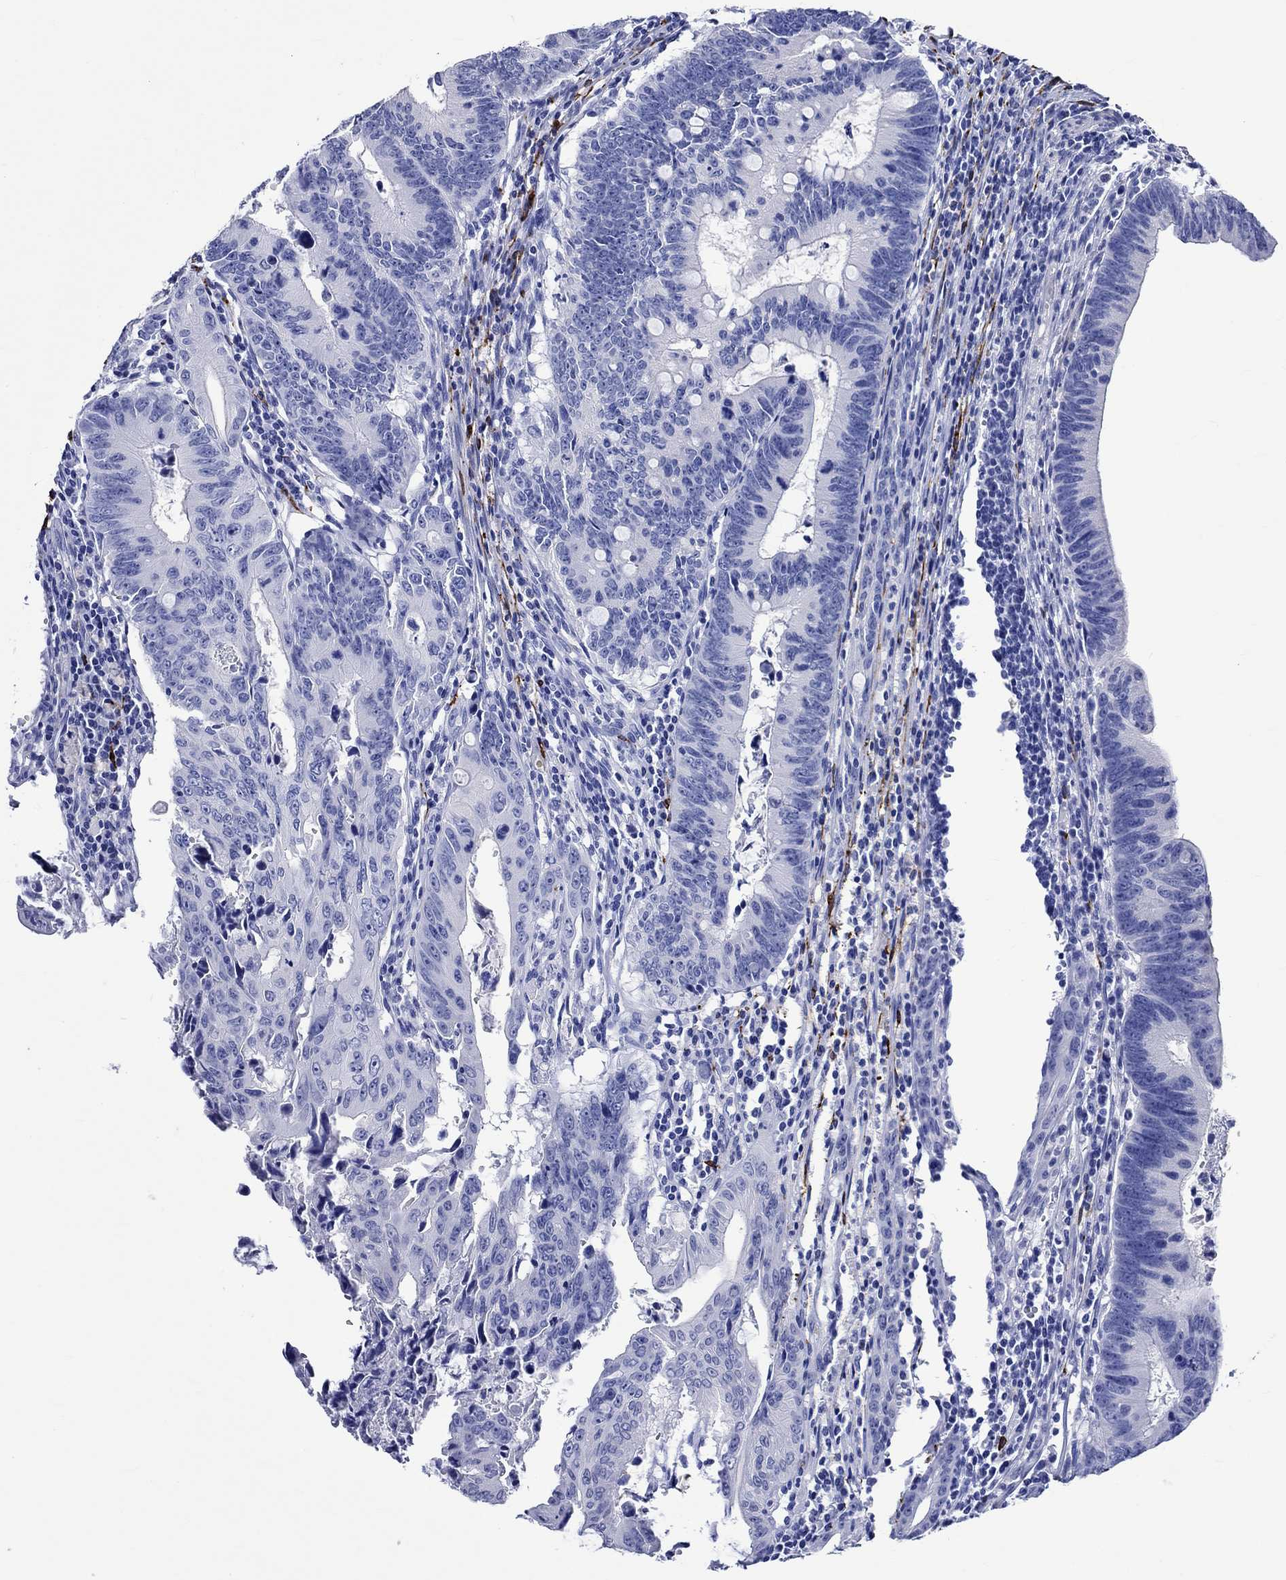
{"staining": {"intensity": "negative", "quantity": "none", "location": "none"}, "tissue": "colorectal cancer", "cell_type": "Tumor cells", "image_type": "cancer", "snomed": [{"axis": "morphology", "description": "Adenocarcinoma, NOS"}, {"axis": "topography", "description": "Colon"}], "caption": "Protein analysis of colorectal cancer (adenocarcinoma) exhibits no significant positivity in tumor cells.", "gene": "CRYAB", "patient": {"sex": "female", "age": 87}}